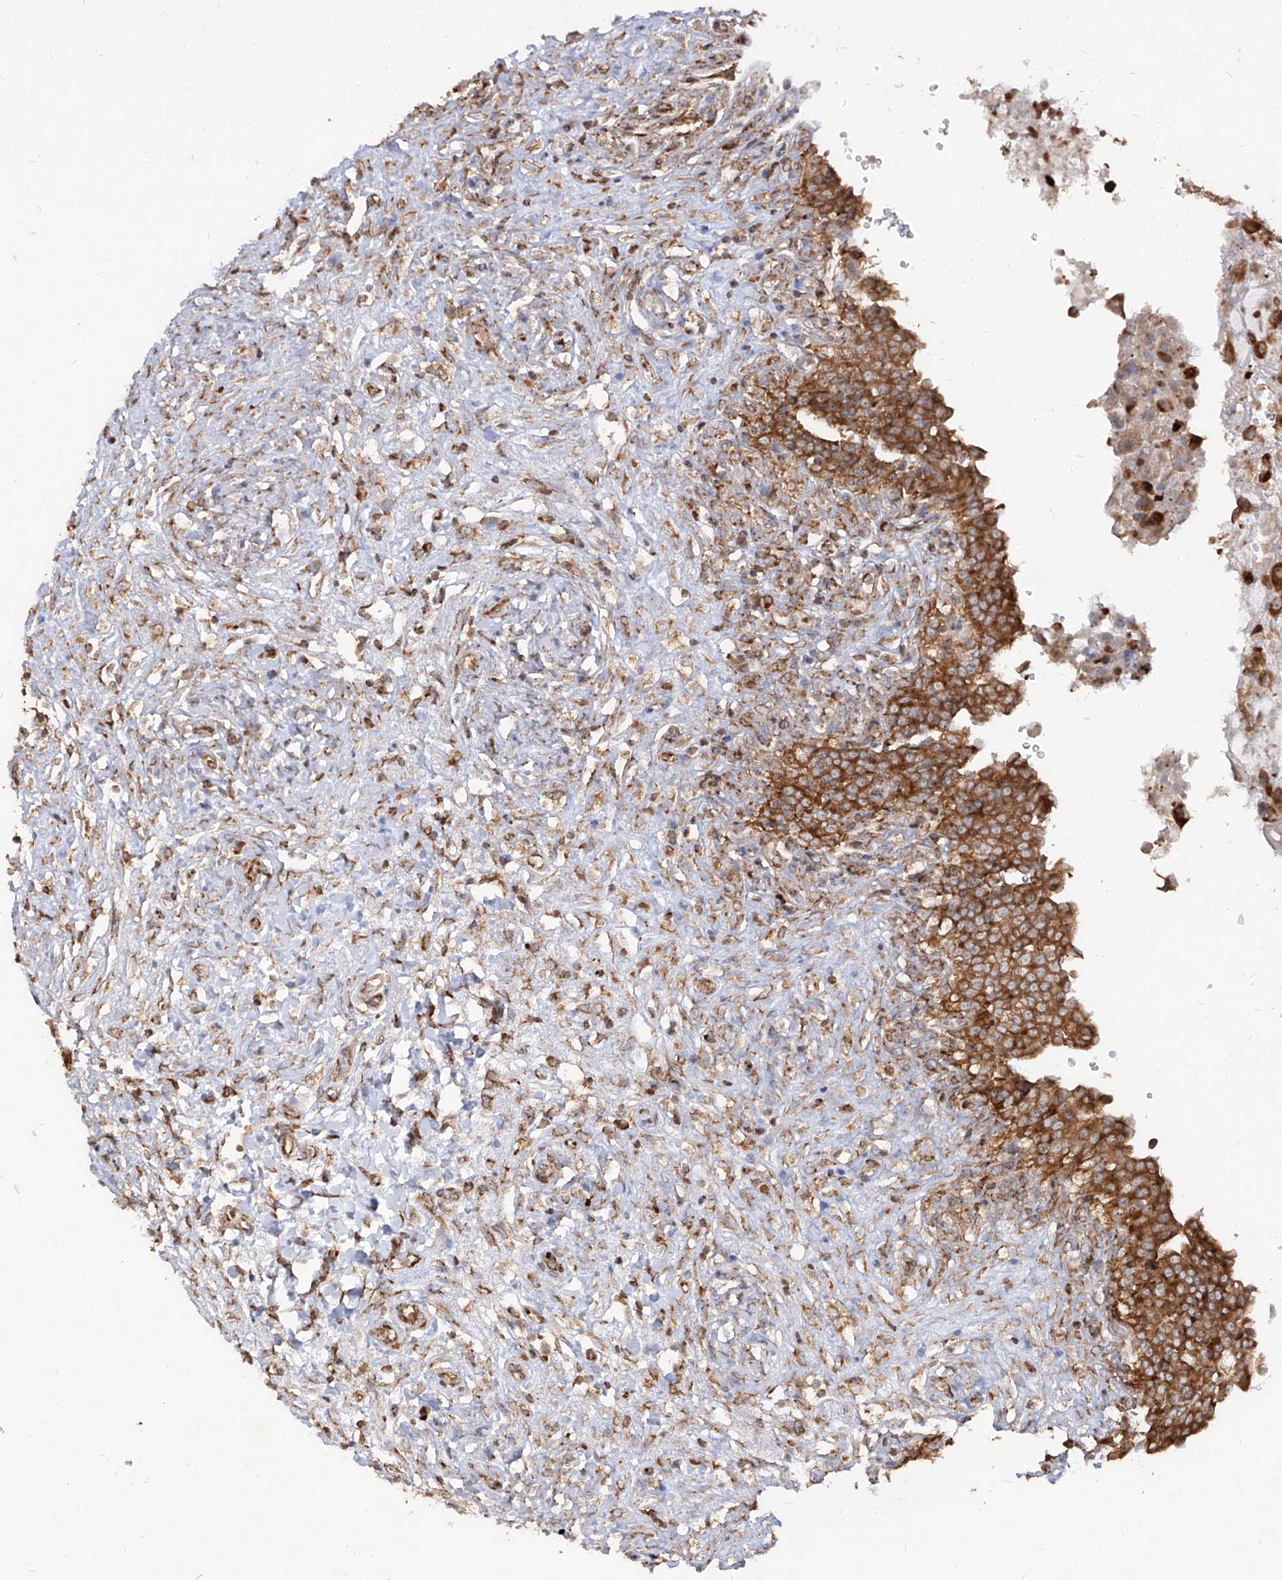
{"staining": {"intensity": "strong", "quantity": ">75%", "location": "cytoplasmic/membranous"}, "tissue": "urinary bladder", "cell_type": "Urothelial cells", "image_type": "normal", "snomed": [{"axis": "morphology", "description": "Urothelial carcinoma, High grade"}, {"axis": "topography", "description": "Urinary bladder"}], "caption": "Immunohistochemistry of normal urinary bladder reveals high levels of strong cytoplasmic/membranous expression in approximately >75% of urothelial cells. (Brightfield microscopy of DAB IHC at high magnification).", "gene": "RPS25", "patient": {"sex": "male", "age": 46}}